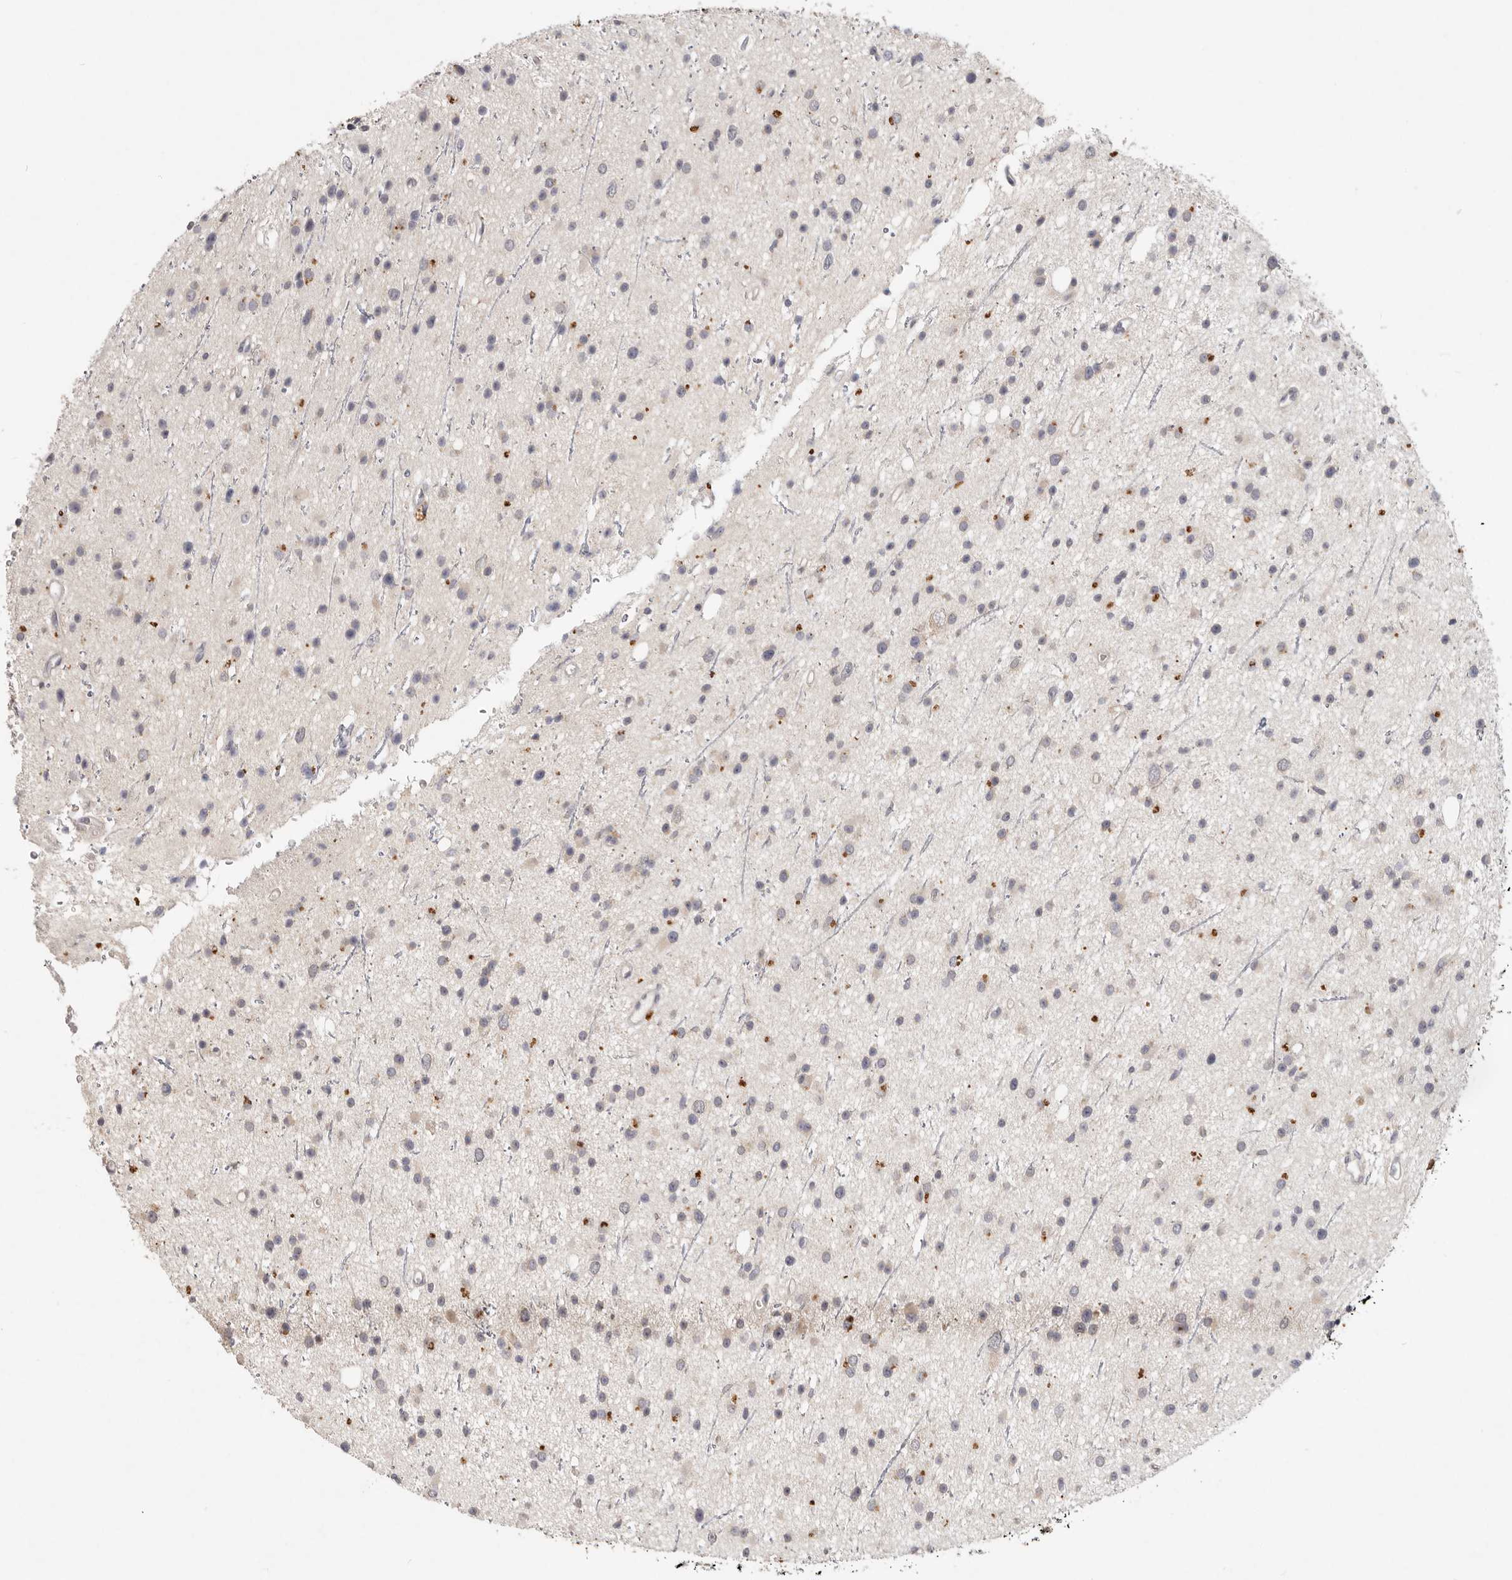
{"staining": {"intensity": "weak", "quantity": "<25%", "location": "cytoplasmic/membranous"}, "tissue": "glioma", "cell_type": "Tumor cells", "image_type": "cancer", "snomed": [{"axis": "morphology", "description": "Glioma, malignant, Low grade"}, {"axis": "topography", "description": "Cerebral cortex"}], "caption": "A micrograph of malignant glioma (low-grade) stained for a protein exhibits no brown staining in tumor cells.", "gene": "WDR77", "patient": {"sex": "female", "age": 39}}